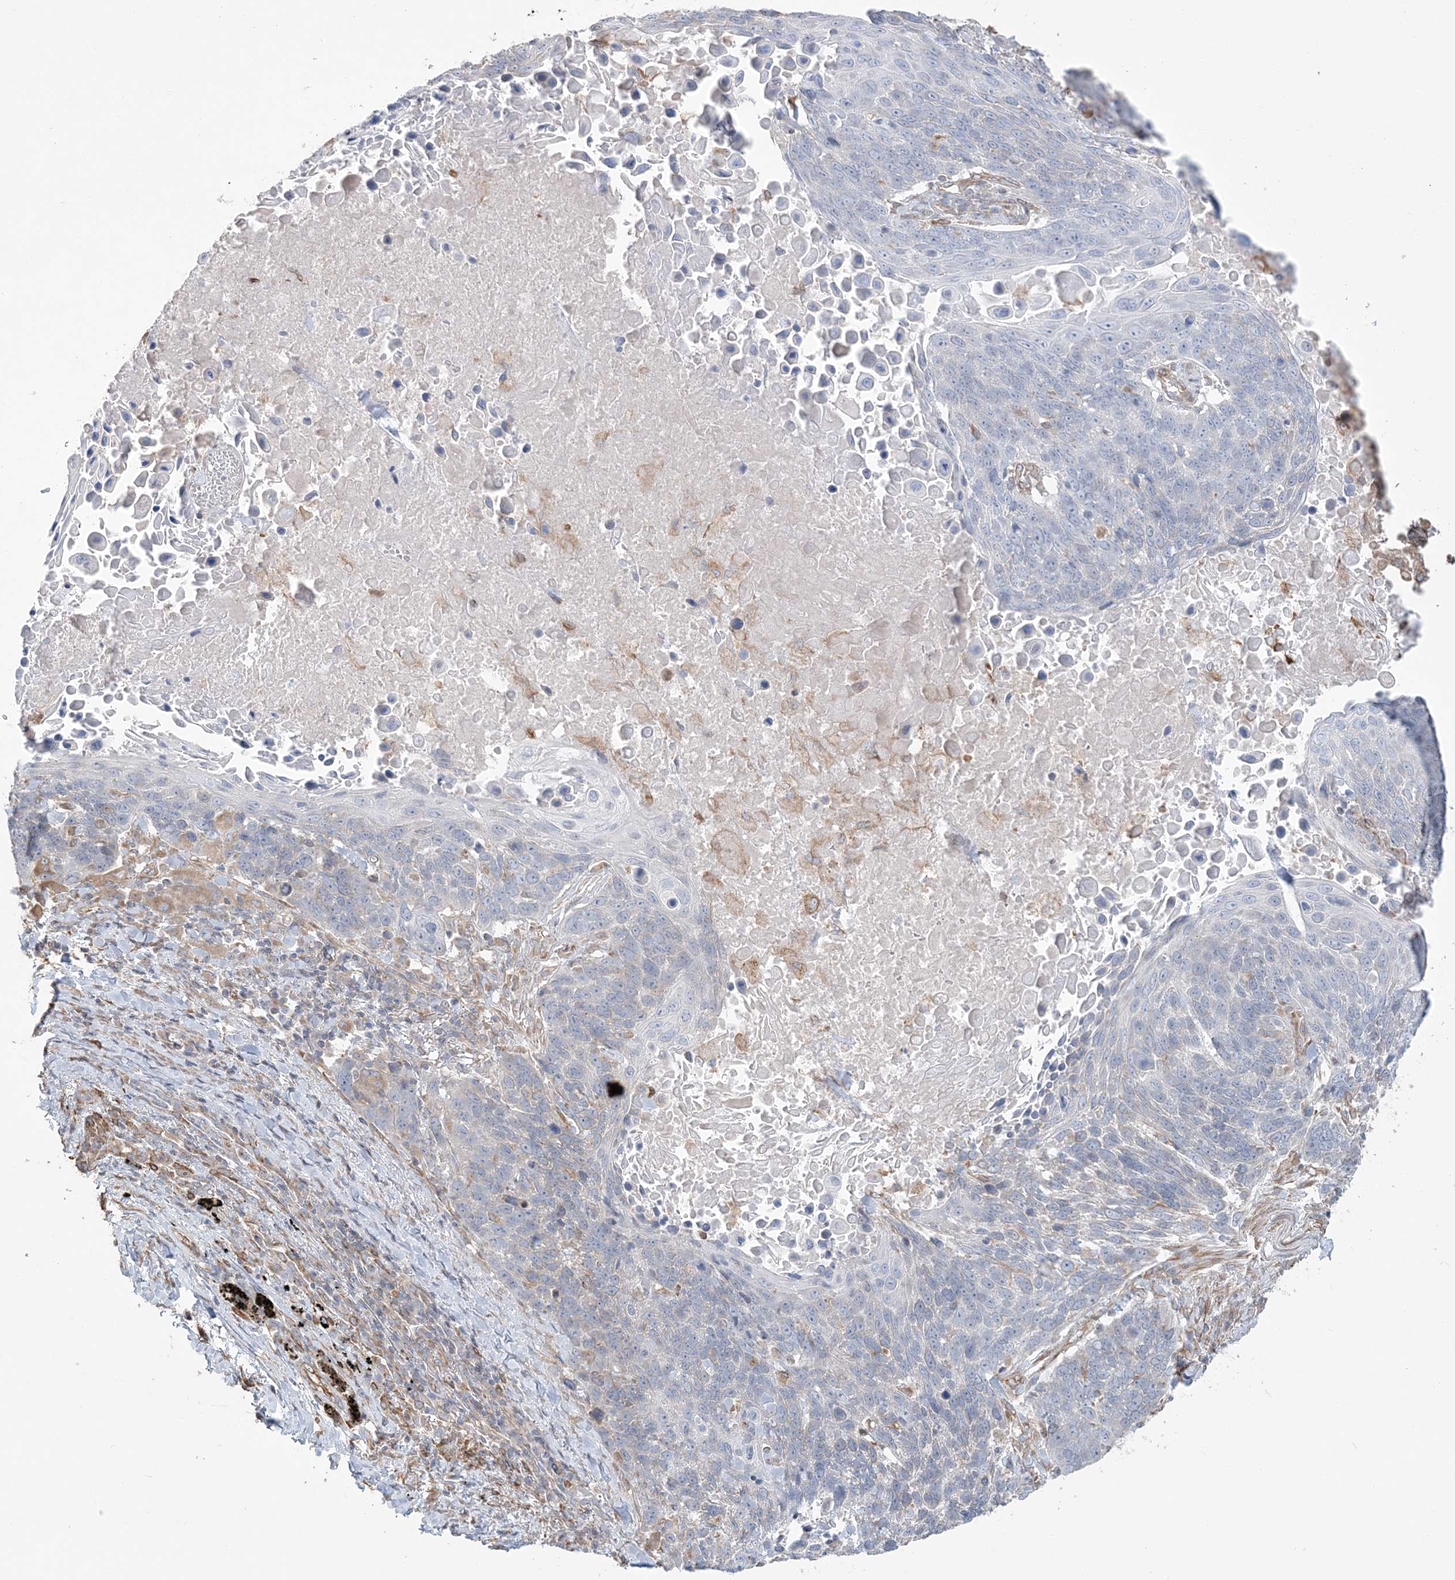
{"staining": {"intensity": "negative", "quantity": "none", "location": "none"}, "tissue": "lung cancer", "cell_type": "Tumor cells", "image_type": "cancer", "snomed": [{"axis": "morphology", "description": "Squamous cell carcinoma, NOS"}, {"axis": "topography", "description": "Lung"}], "caption": "Protein analysis of lung cancer (squamous cell carcinoma) demonstrates no significant staining in tumor cells.", "gene": "ZNF821", "patient": {"sex": "male", "age": 66}}